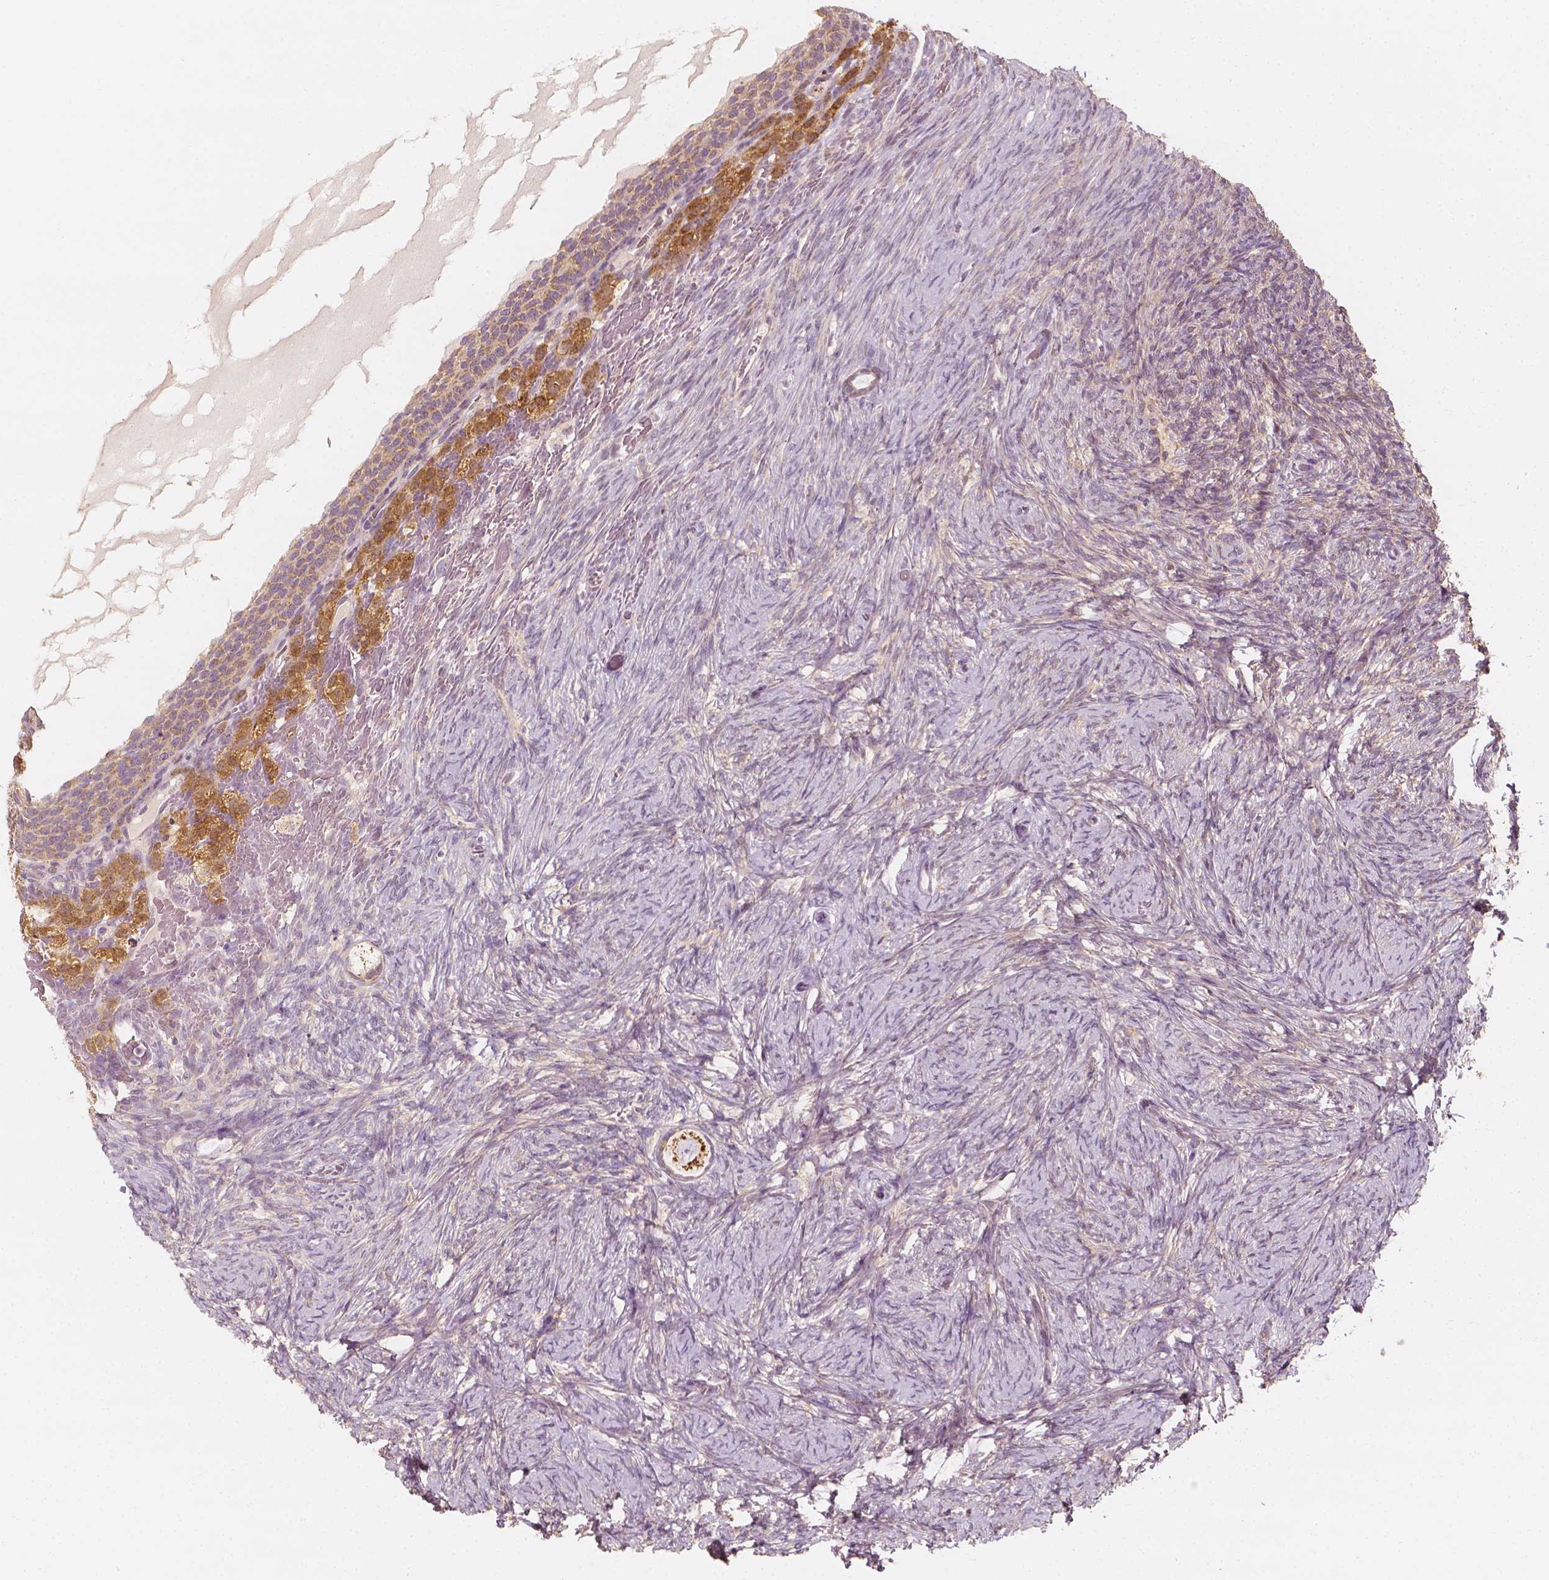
{"staining": {"intensity": "strong", "quantity": "25%-75%", "location": "cytoplasmic/membranous"}, "tissue": "ovary", "cell_type": "Follicle cells", "image_type": "normal", "snomed": [{"axis": "morphology", "description": "Normal tissue, NOS"}, {"axis": "topography", "description": "Ovary"}], "caption": "Immunohistochemical staining of unremarkable human ovary exhibits strong cytoplasmic/membranous protein expression in about 25%-75% of follicle cells. (DAB = brown stain, brightfield microscopy at high magnification).", "gene": "SHPK", "patient": {"sex": "female", "age": 34}}